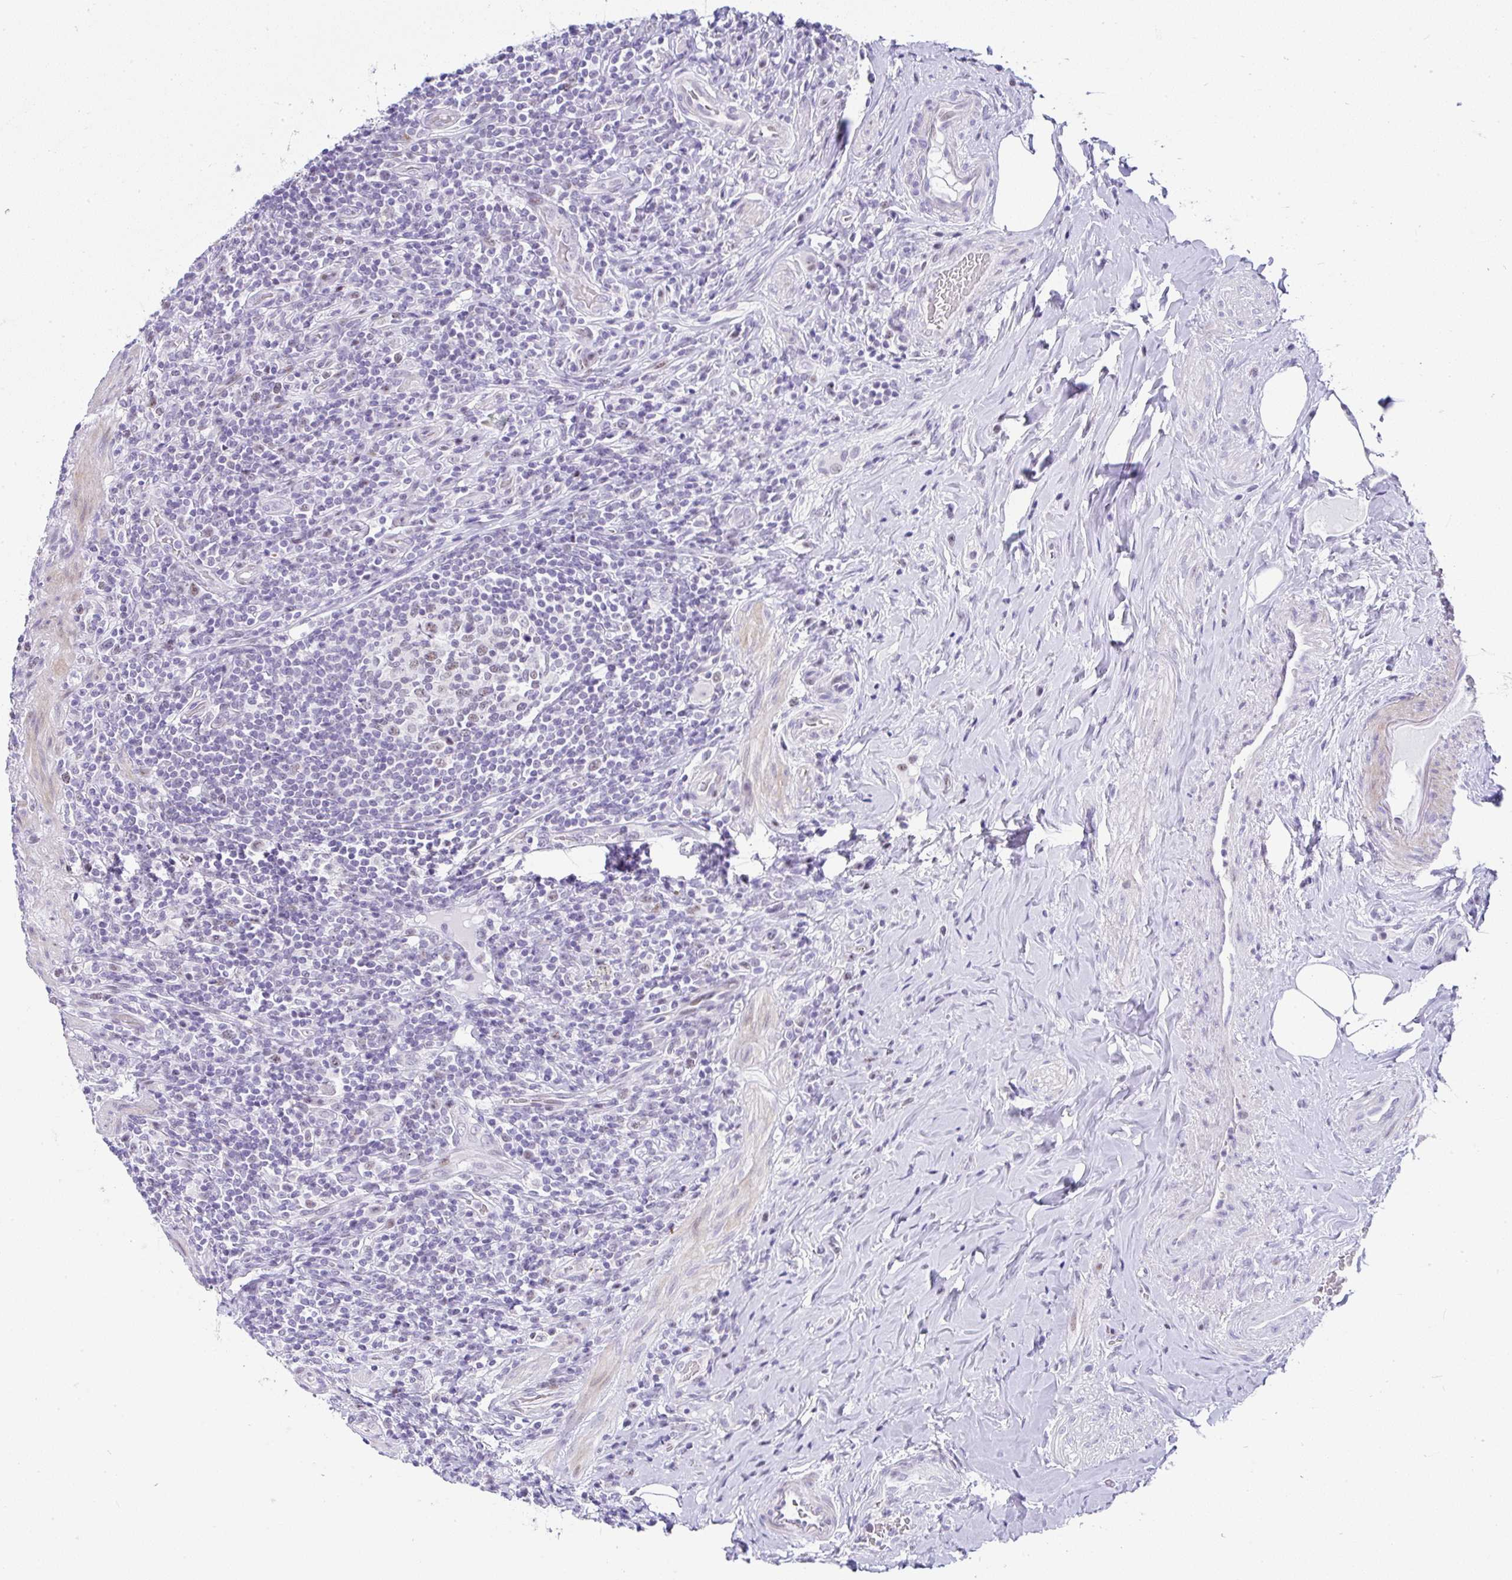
{"staining": {"intensity": "moderate", "quantity": "<25%", "location": "nuclear"}, "tissue": "appendix", "cell_type": "Glandular cells", "image_type": "normal", "snomed": [{"axis": "morphology", "description": "Normal tissue, NOS"}, {"axis": "topography", "description": "Appendix"}], "caption": "This histopathology image displays IHC staining of benign human appendix, with low moderate nuclear positivity in about <25% of glandular cells.", "gene": "NR1D2", "patient": {"sex": "female", "age": 43}}